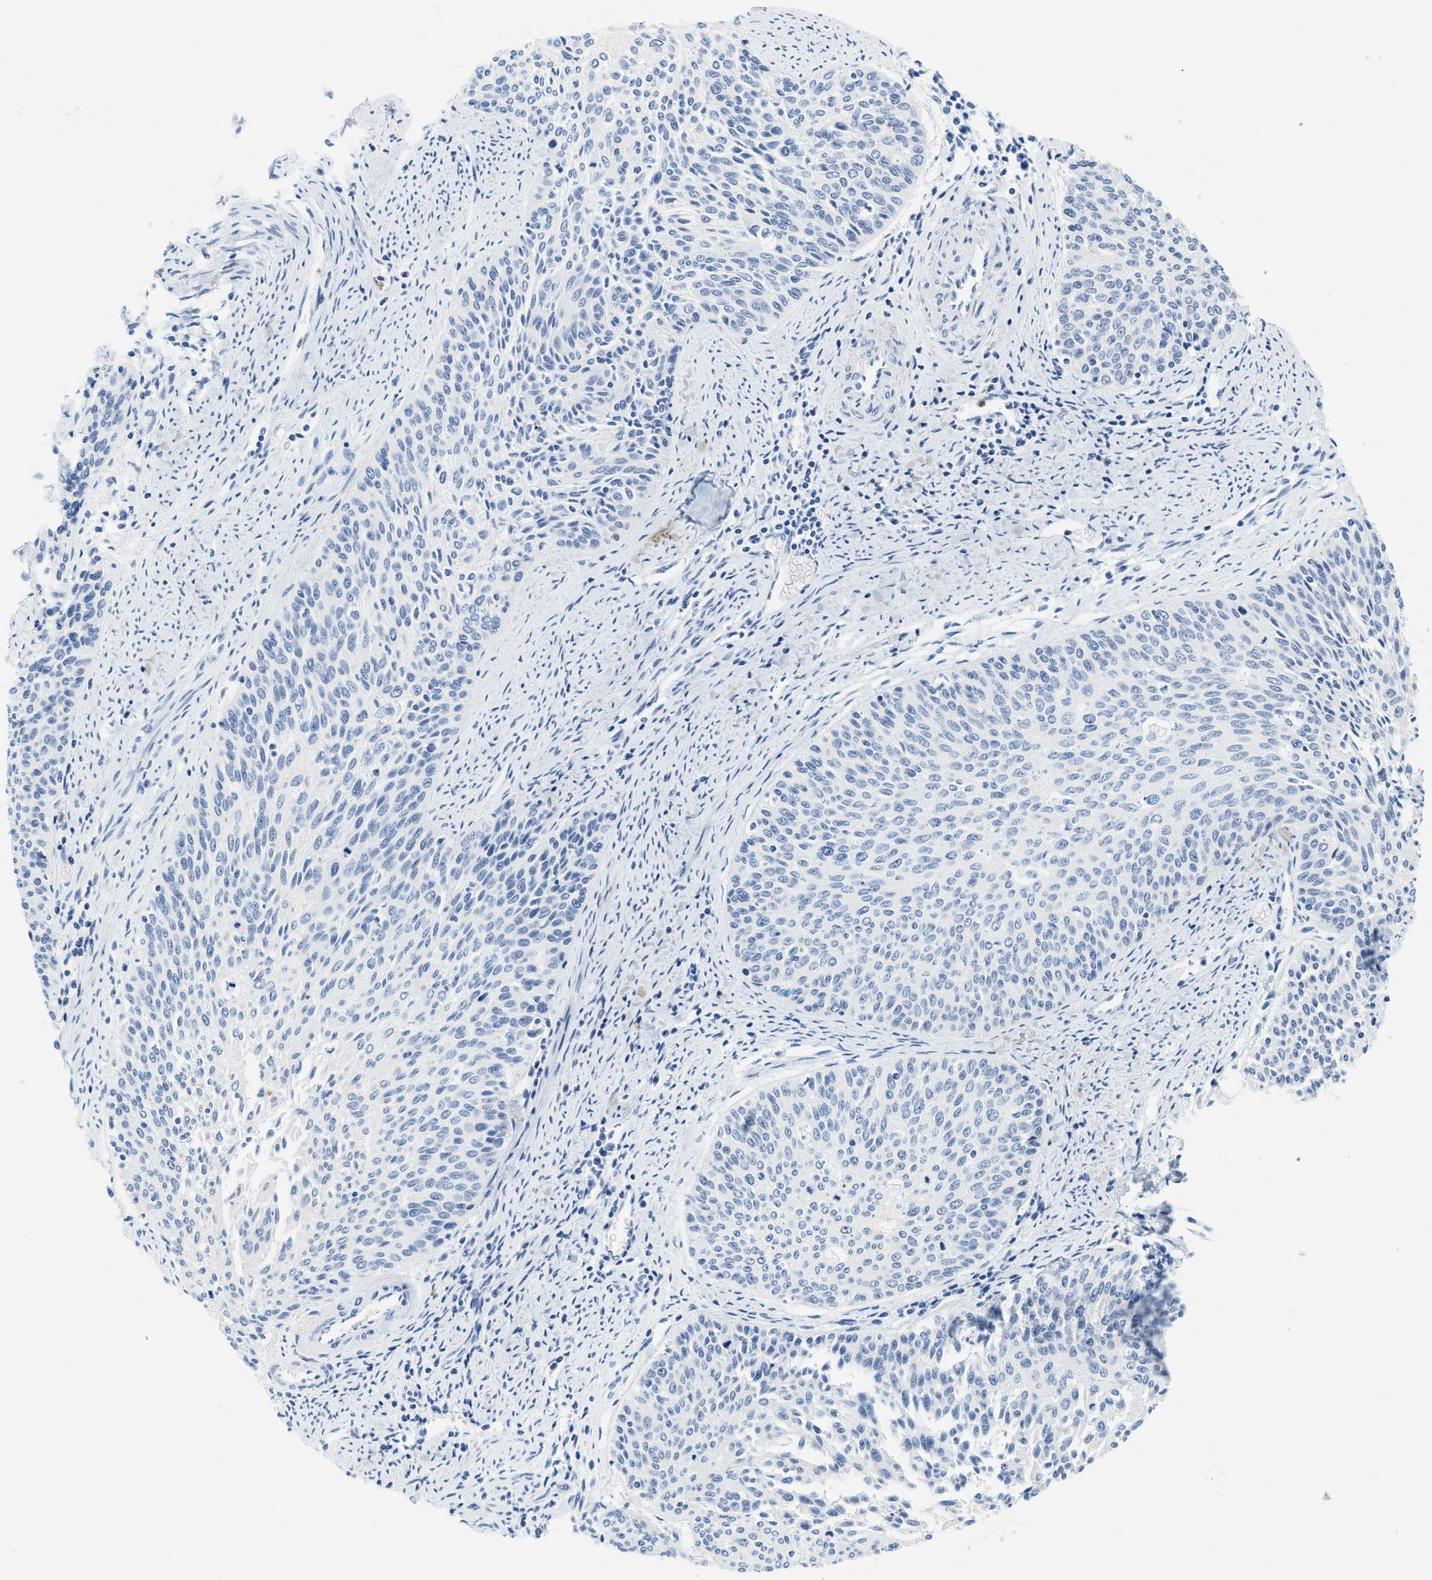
{"staining": {"intensity": "negative", "quantity": "none", "location": "none"}, "tissue": "cervical cancer", "cell_type": "Tumor cells", "image_type": "cancer", "snomed": [{"axis": "morphology", "description": "Squamous cell carcinoma, NOS"}, {"axis": "topography", "description": "Cervix"}], "caption": "Squamous cell carcinoma (cervical) was stained to show a protein in brown. There is no significant expression in tumor cells.", "gene": "LCN2", "patient": {"sex": "female", "age": 55}}